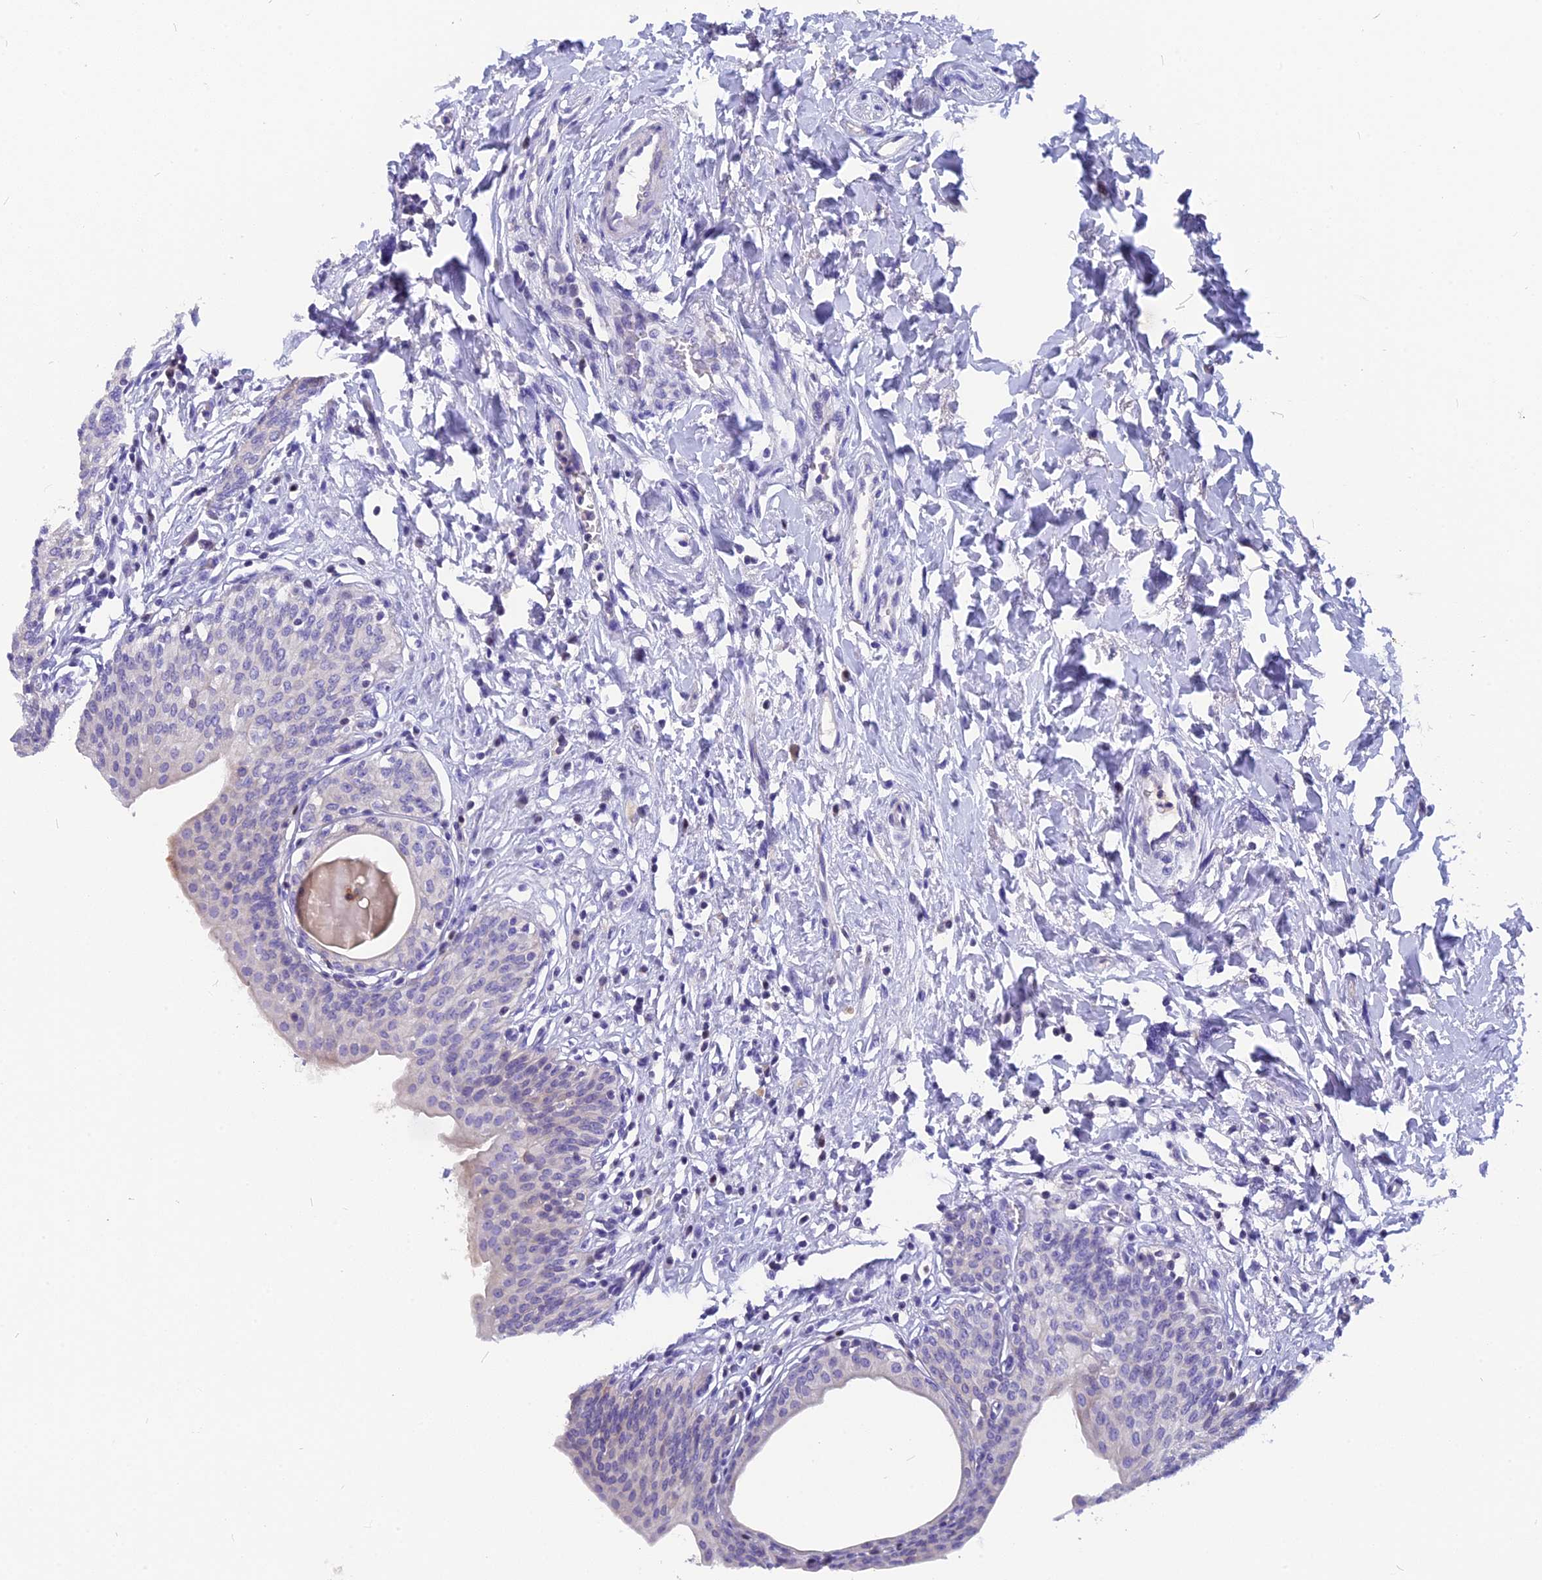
{"staining": {"intensity": "weak", "quantity": "<25%", "location": "cytoplasmic/membranous,nuclear"}, "tissue": "urinary bladder", "cell_type": "Urothelial cells", "image_type": "normal", "snomed": [{"axis": "morphology", "description": "Normal tissue, NOS"}, {"axis": "topography", "description": "Urinary bladder"}], "caption": "An image of human urinary bladder is negative for staining in urothelial cells.", "gene": "NKPD1", "patient": {"sex": "male", "age": 83}}